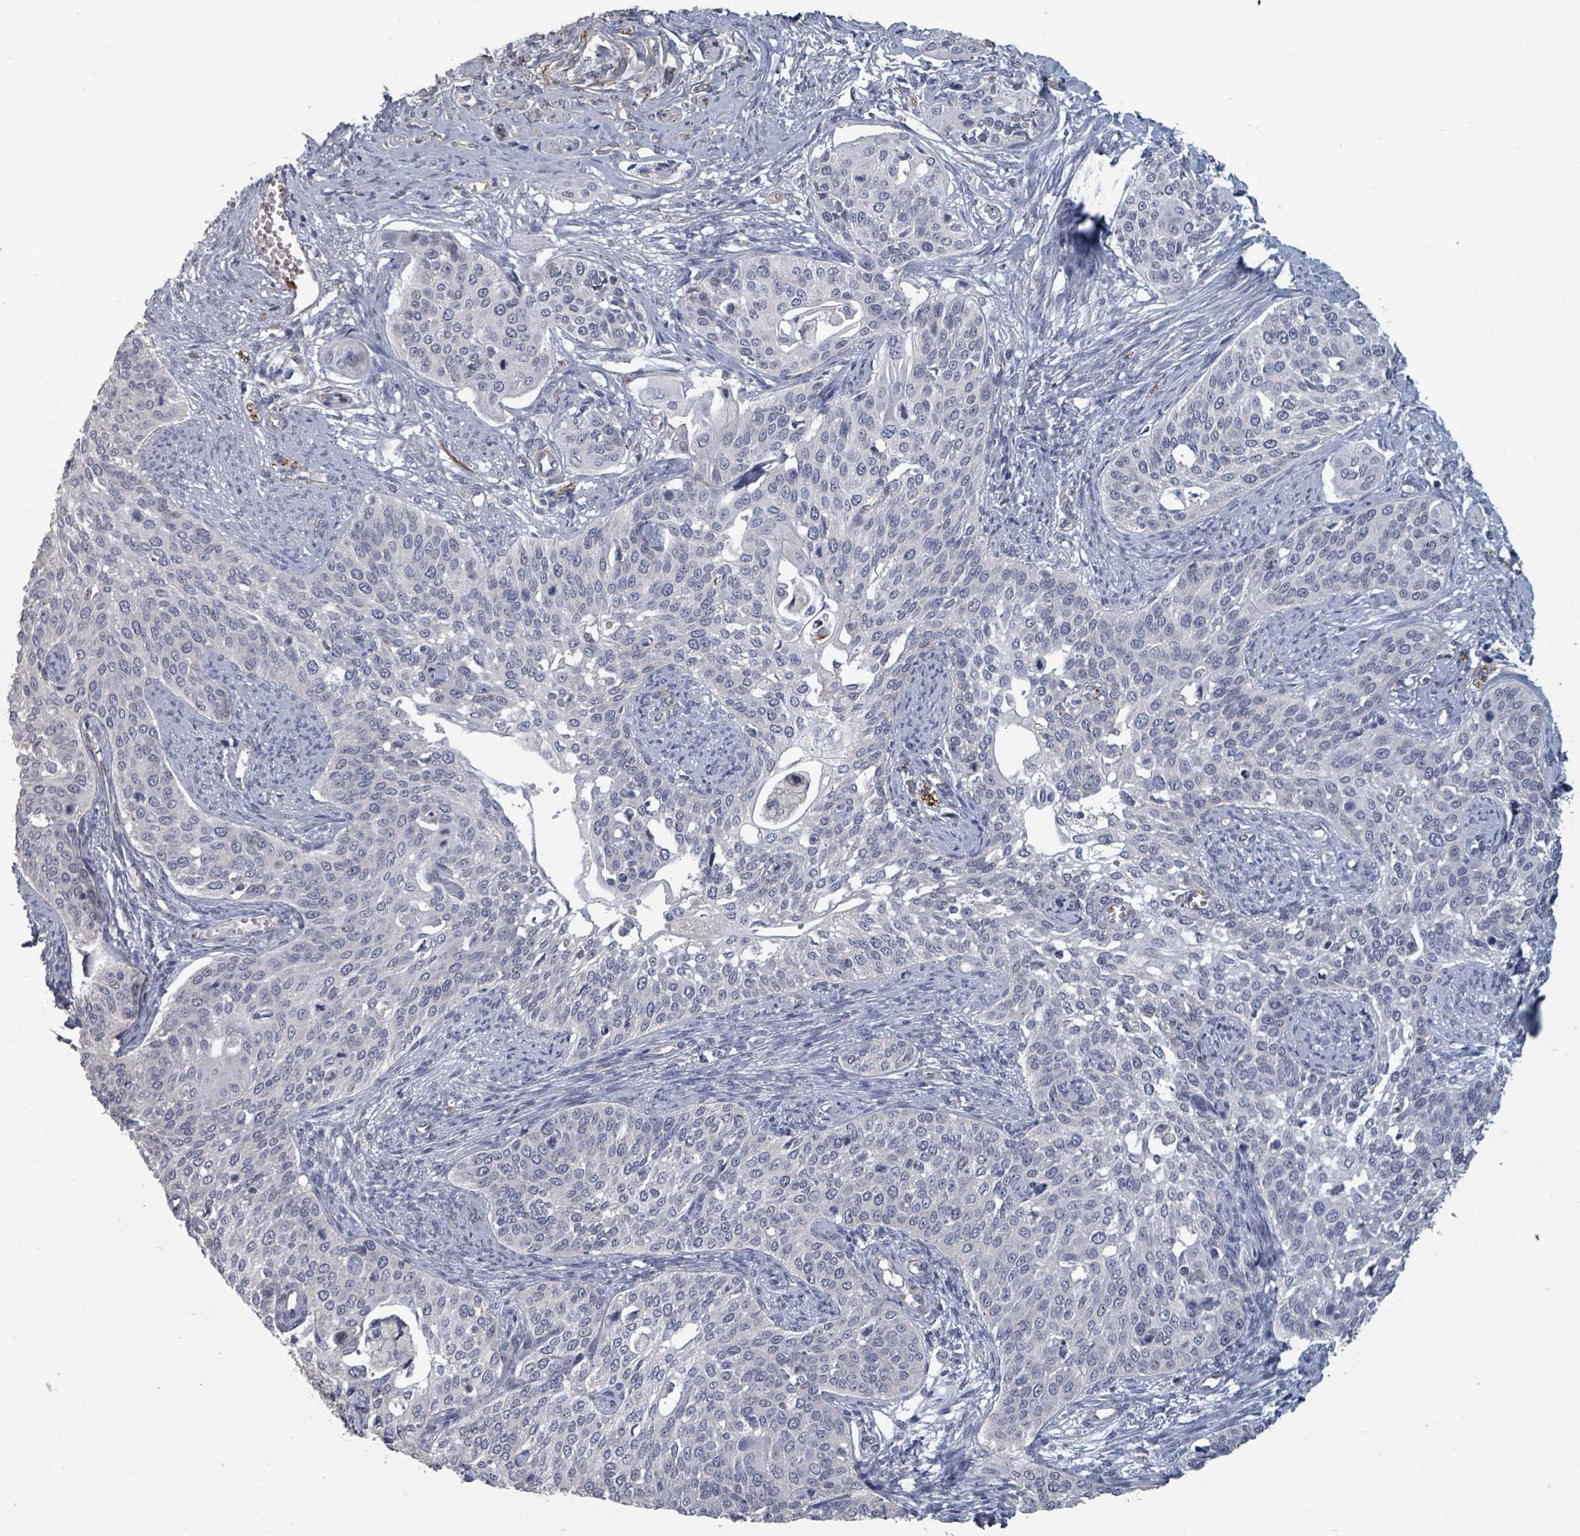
{"staining": {"intensity": "negative", "quantity": "none", "location": "none"}, "tissue": "cervical cancer", "cell_type": "Tumor cells", "image_type": "cancer", "snomed": [{"axis": "morphology", "description": "Squamous cell carcinoma, NOS"}, {"axis": "topography", "description": "Cervix"}], "caption": "Human squamous cell carcinoma (cervical) stained for a protein using immunohistochemistry demonstrates no staining in tumor cells.", "gene": "PLAUR", "patient": {"sex": "female", "age": 44}}